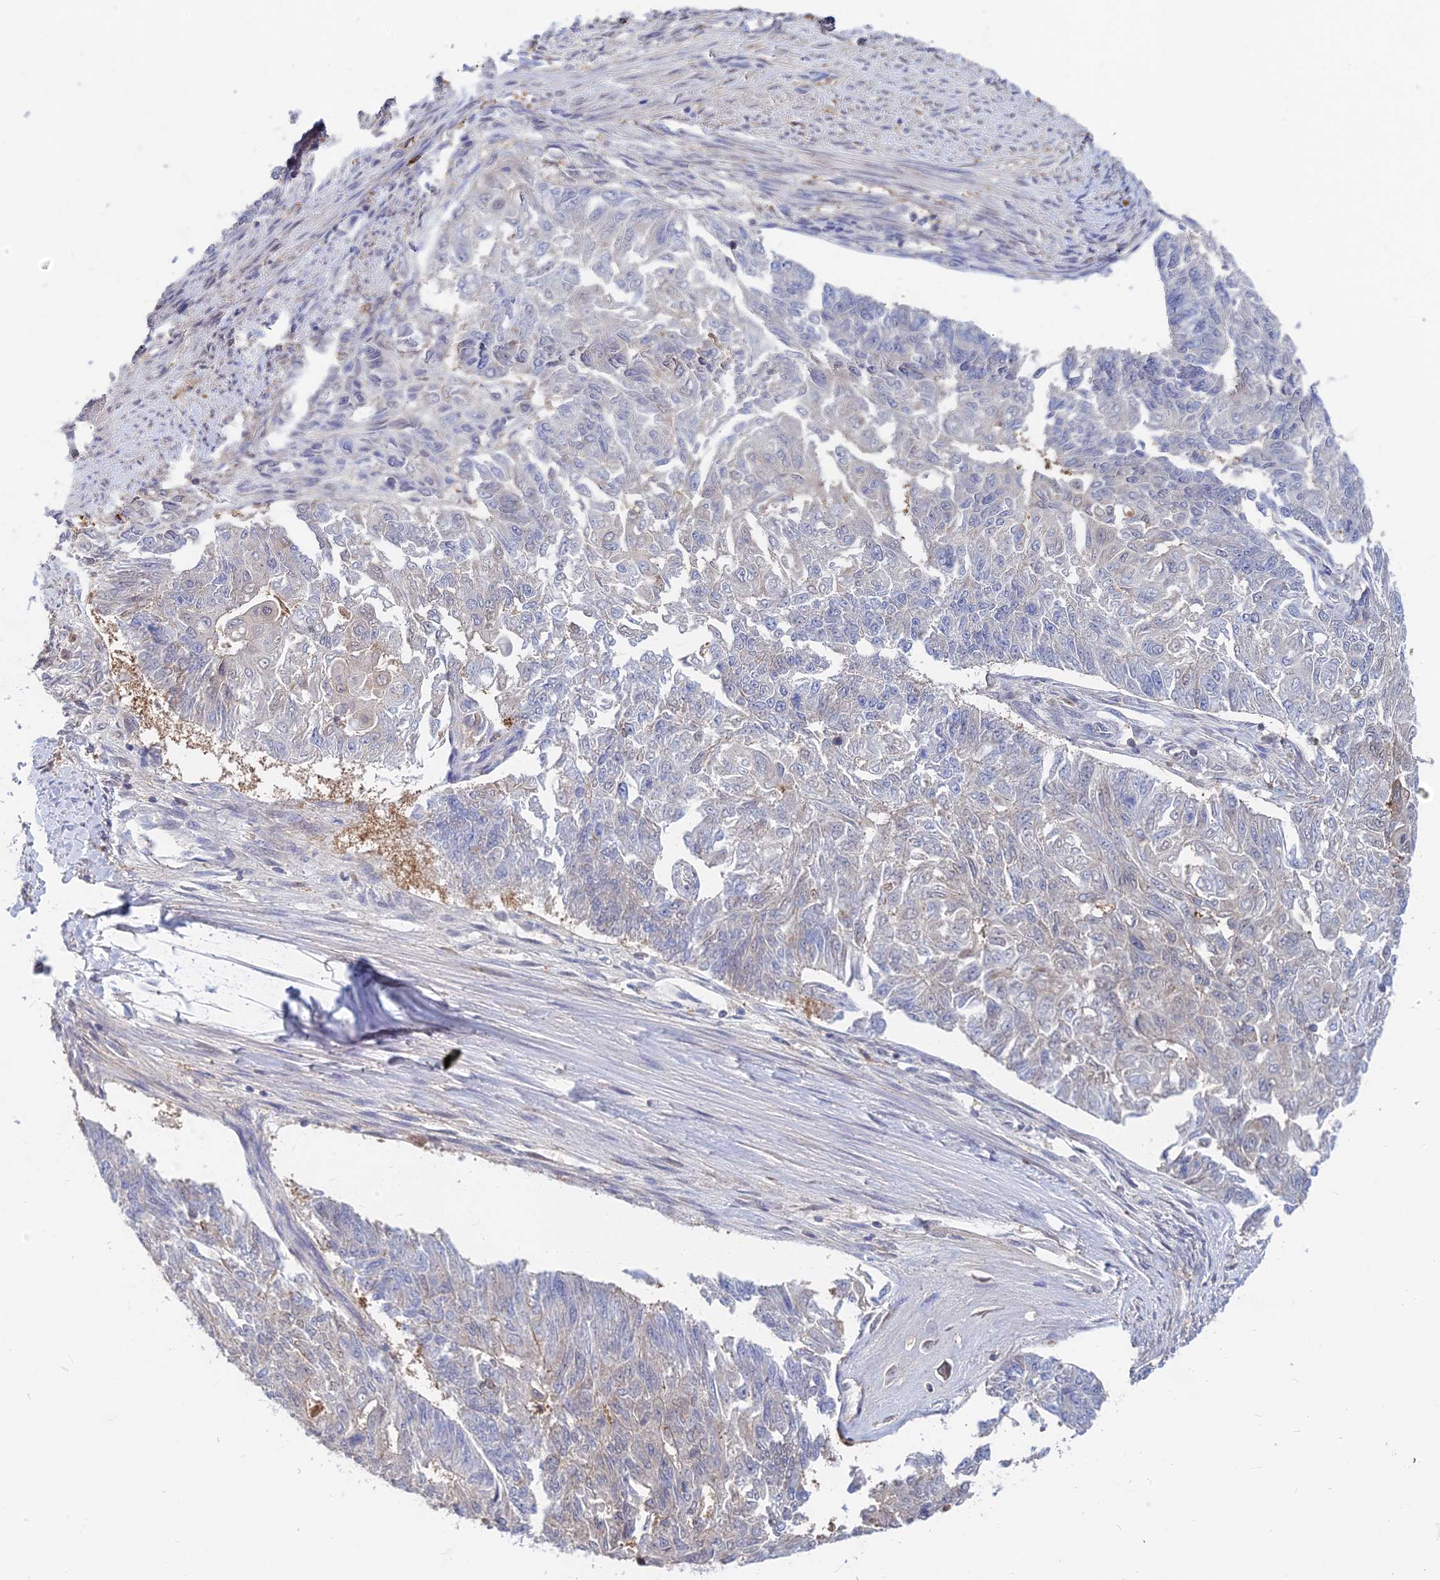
{"staining": {"intensity": "negative", "quantity": "none", "location": "none"}, "tissue": "endometrial cancer", "cell_type": "Tumor cells", "image_type": "cancer", "snomed": [{"axis": "morphology", "description": "Adenocarcinoma, NOS"}, {"axis": "topography", "description": "Endometrium"}], "caption": "Human endometrial cancer stained for a protein using IHC shows no positivity in tumor cells.", "gene": "B3GALT4", "patient": {"sex": "female", "age": 32}}